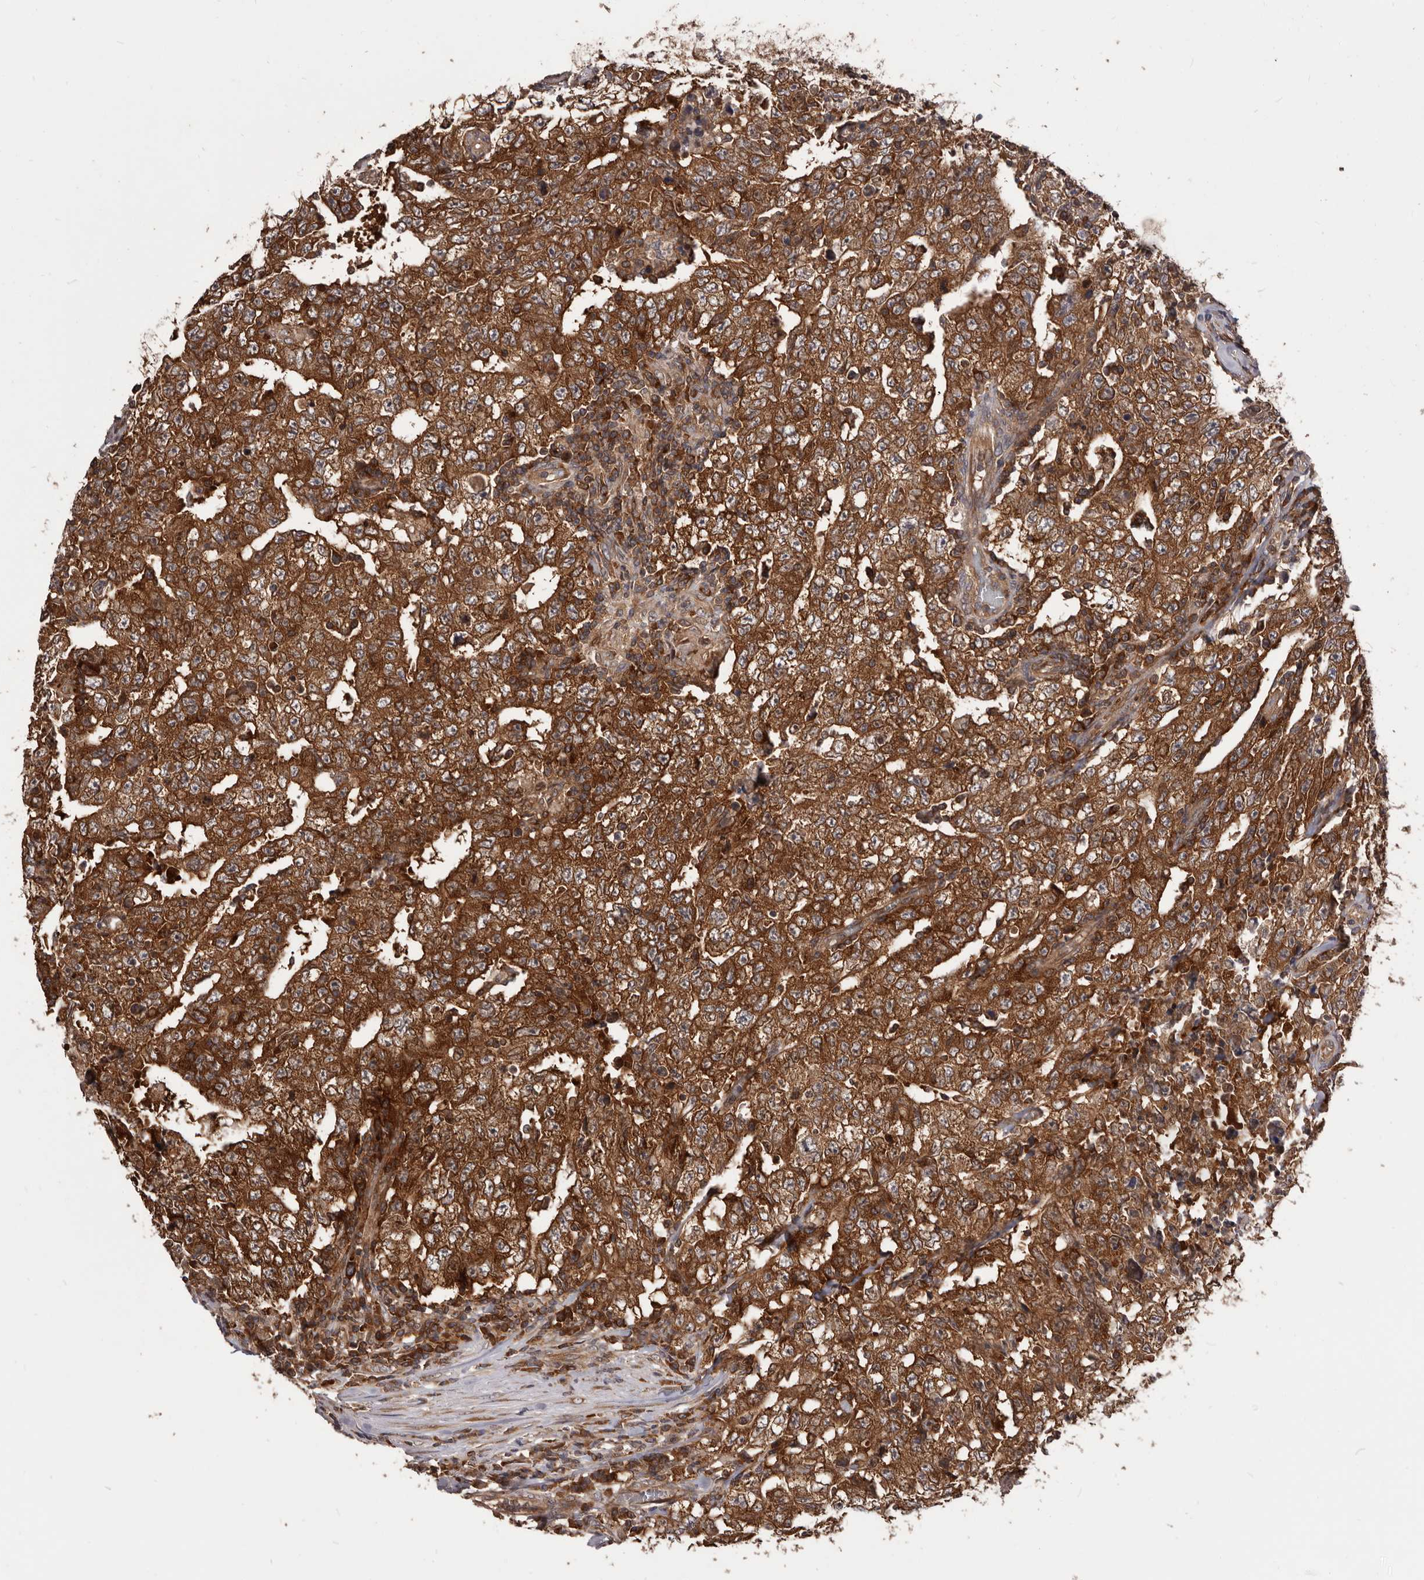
{"staining": {"intensity": "strong", "quantity": ">75%", "location": "cytoplasmic/membranous"}, "tissue": "testis cancer", "cell_type": "Tumor cells", "image_type": "cancer", "snomed": [{"axis": "morphology", "description": "Carcinoma, Embryonal, NOS"}, {"axis": "topography", "description": "Testis"}], "caption": "Human testis cancer (embryonal carcinoma) stained with a brown dye reveals strong cytoplasmic/membranous positive positivity in about >75% of tumor cells.", "gene": "HBS1L", "patient": {"sex": "male", "age": 26}}